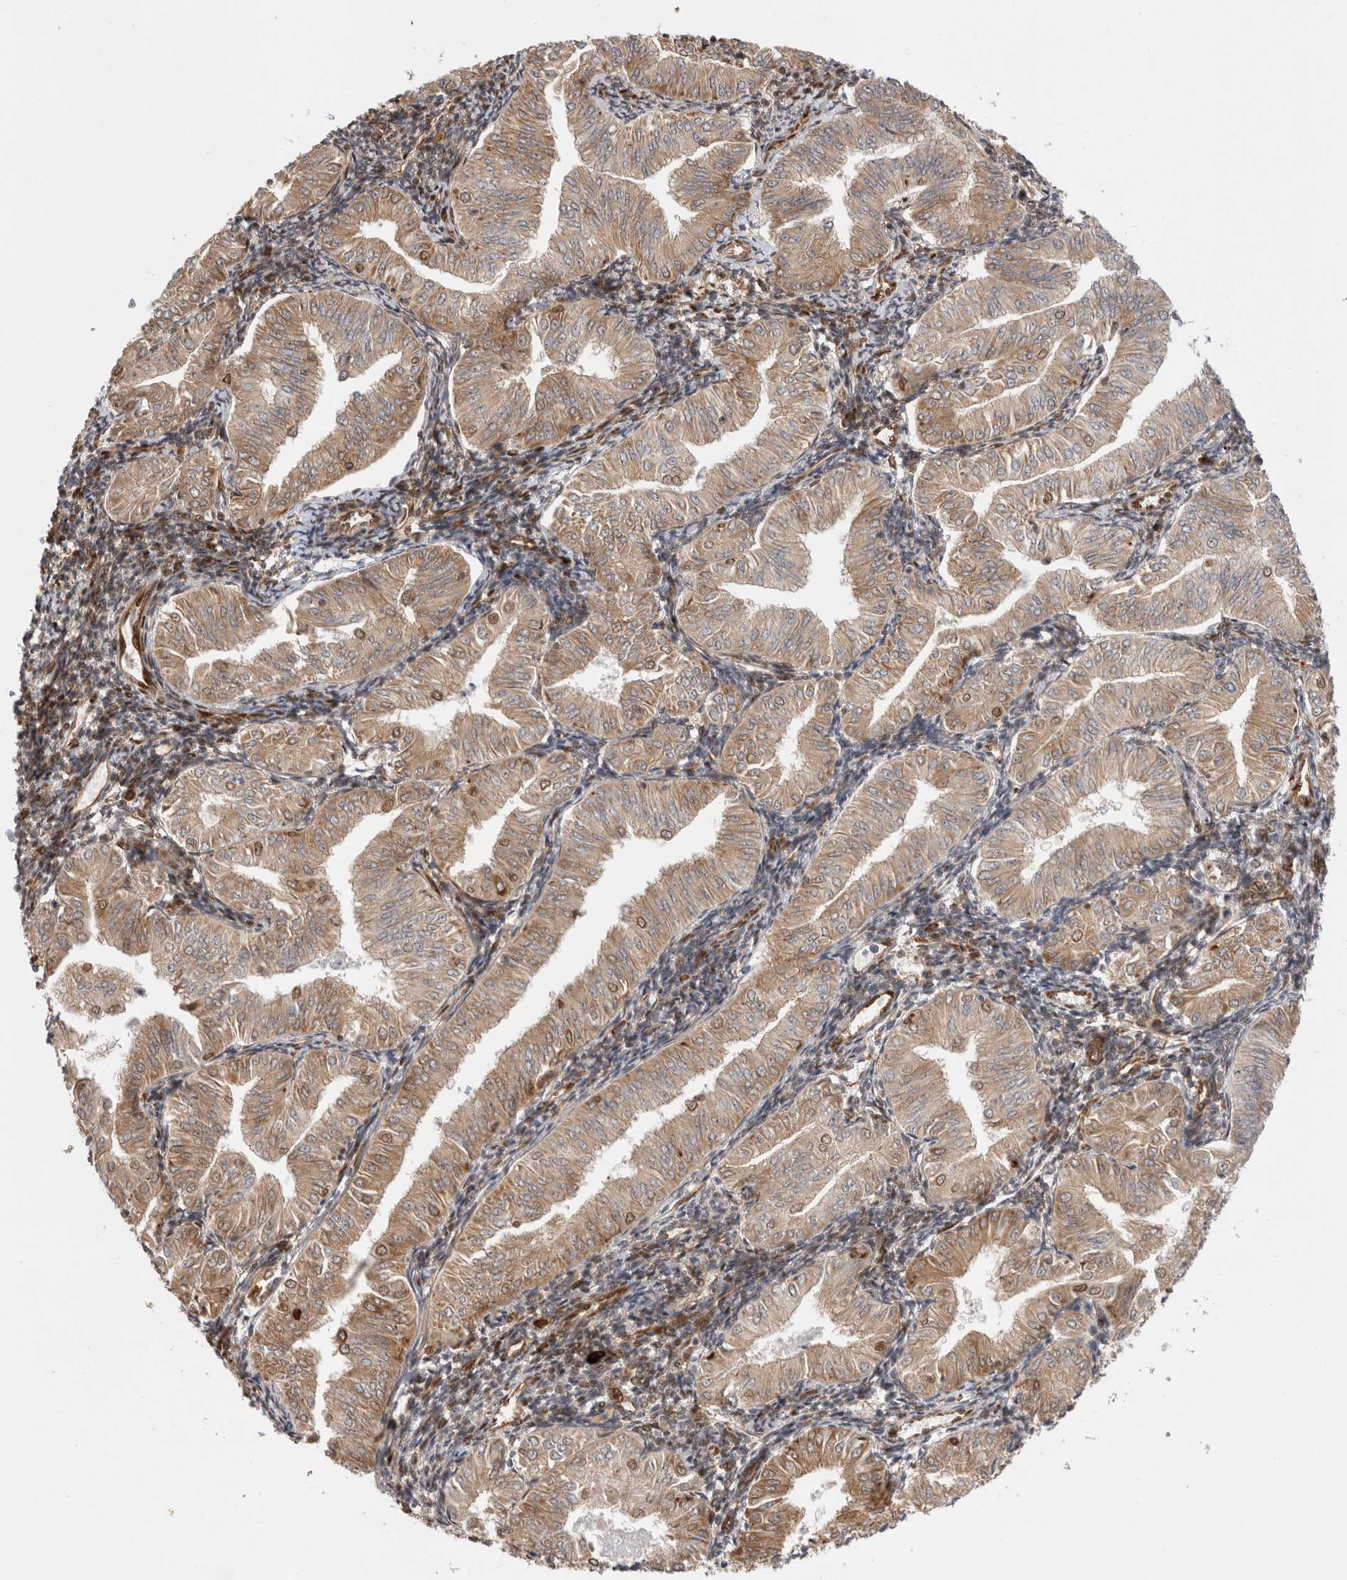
{"staining": {"intensity": "moderate", "quantity": ">75%", "location": "cytoplasmic/membranous,nuclear"}, "tissue": "endometrial cancer", "cell_type": "Tumor cells", "image_type": "cancer", "snomed": [{"axis": "morphology", "description": "Normal tissue, NOS"}, {"axis": "morphology", "description": "Adenocarcinoma, NOS"}, {"axis": "topography", "description": "Endometrium"}], "caption": "Immunohistochemistry (IHC) photomicrograph of human endometrial cancer stained for a protein (brown), which displays medium levels of moderate cytoplasmic/membranous and nuclear expression in about >75% of tumor cells.", "gene": "TCF4", "patient": {"sex": "female", "age": 53}}